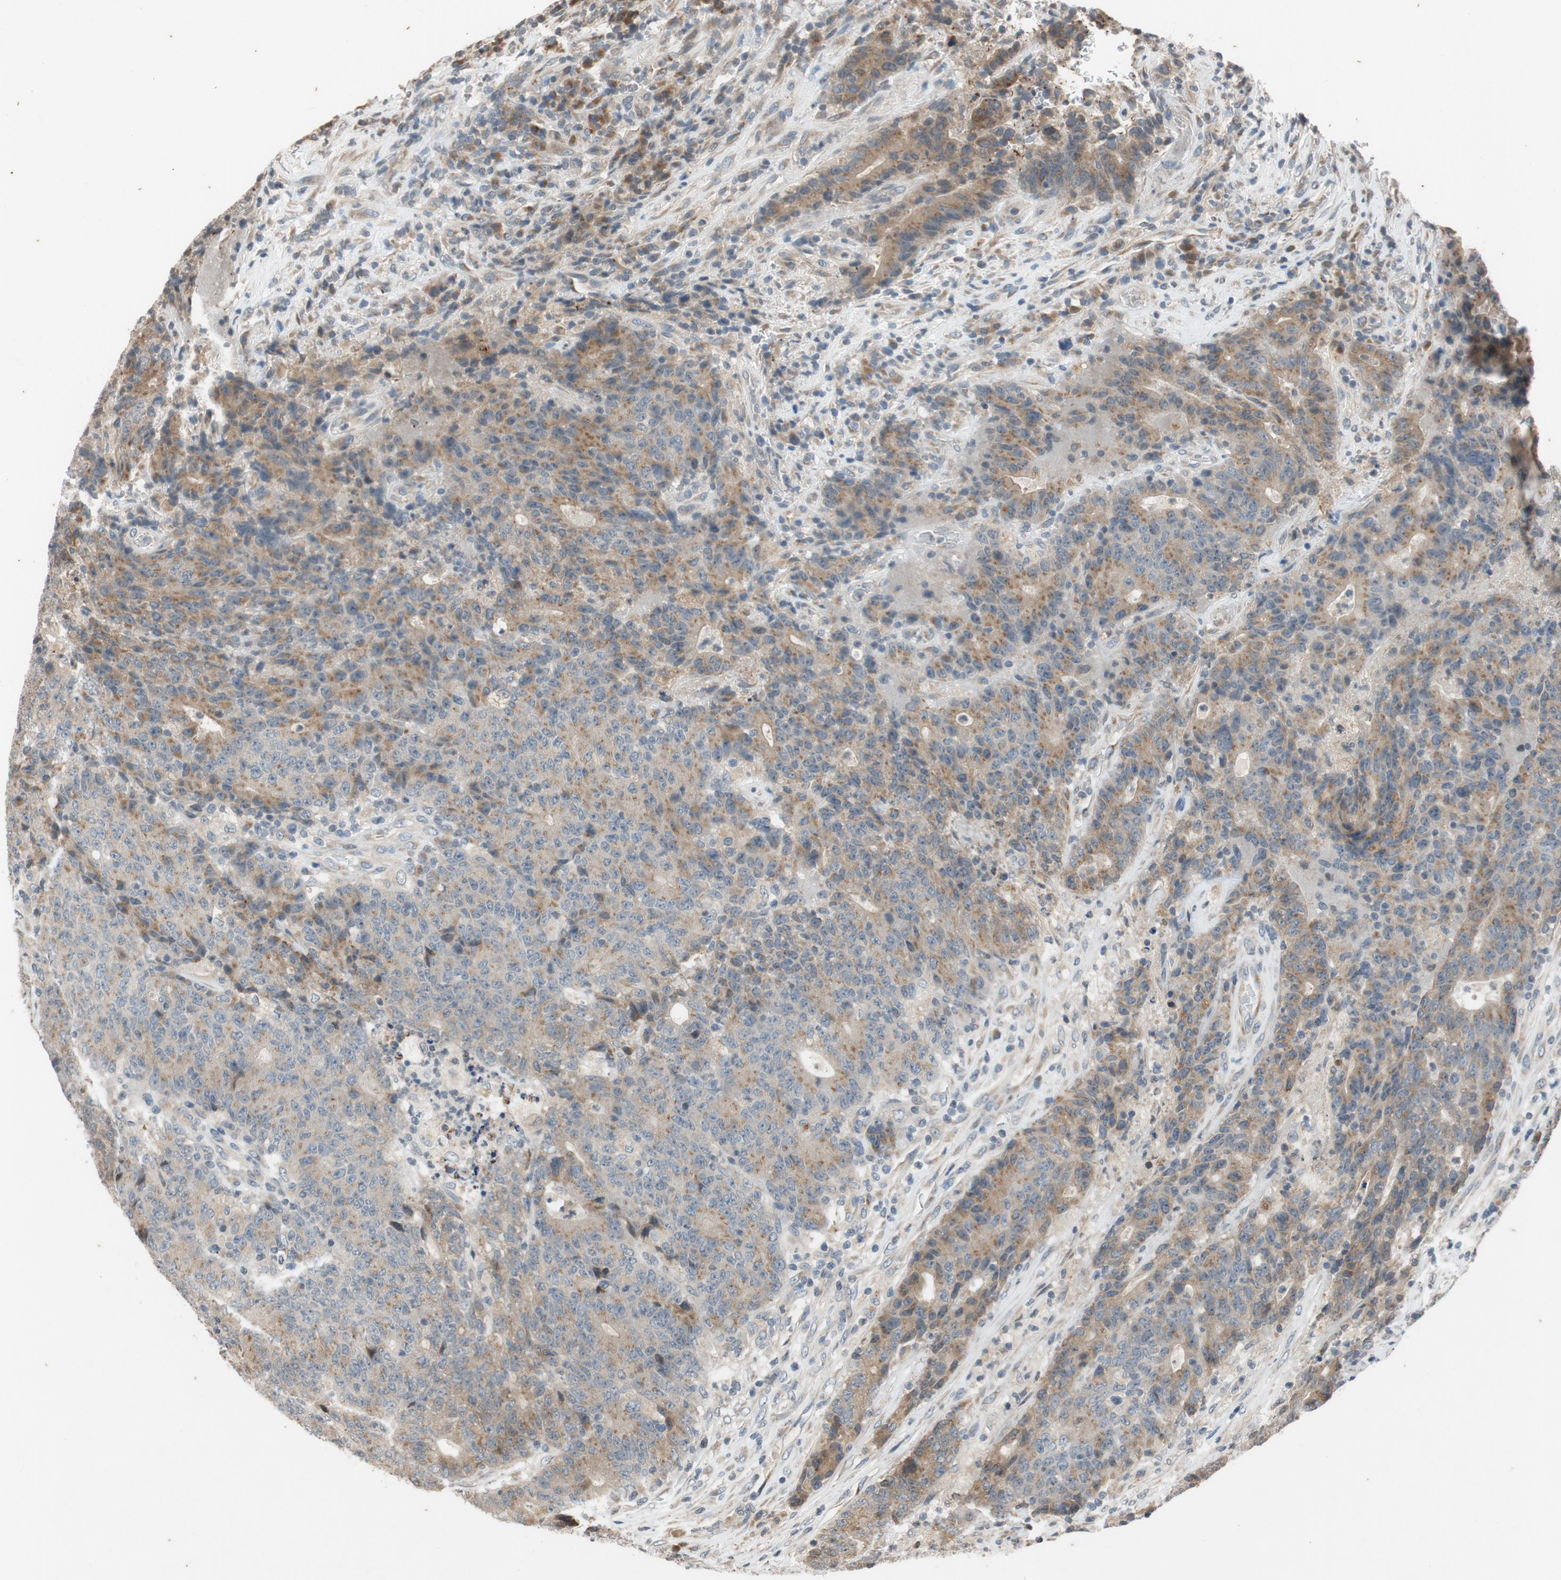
{"staining": {"intensity": "weak", "quantity": ">75%", "location": "cytoplasmic/membranous"}, "tissue": "colorectal cancer", "cell_type": "Tumor cells", "image_type": "cancer", "snomed": [{"axis": "morphology", "description": "Normal tissue, NOS"}, {"axis": "morphology", "description": "Adenocarcinoma, NOS"}, {"axis": "topography", "description": "Colon"}], "caption": "Immunohistochemistry image of neoplastic tissue: colorectal cancer (adenocarcinoma) stained using IHC shows low levels of weak protein expression localized specifically in the cytoplasmic/membranous of tumor cells, appearing as a cytoplasmic/membranous brown color.", "gene": "ATP2C1", "patient": {"sex": "female", "age": 75}}